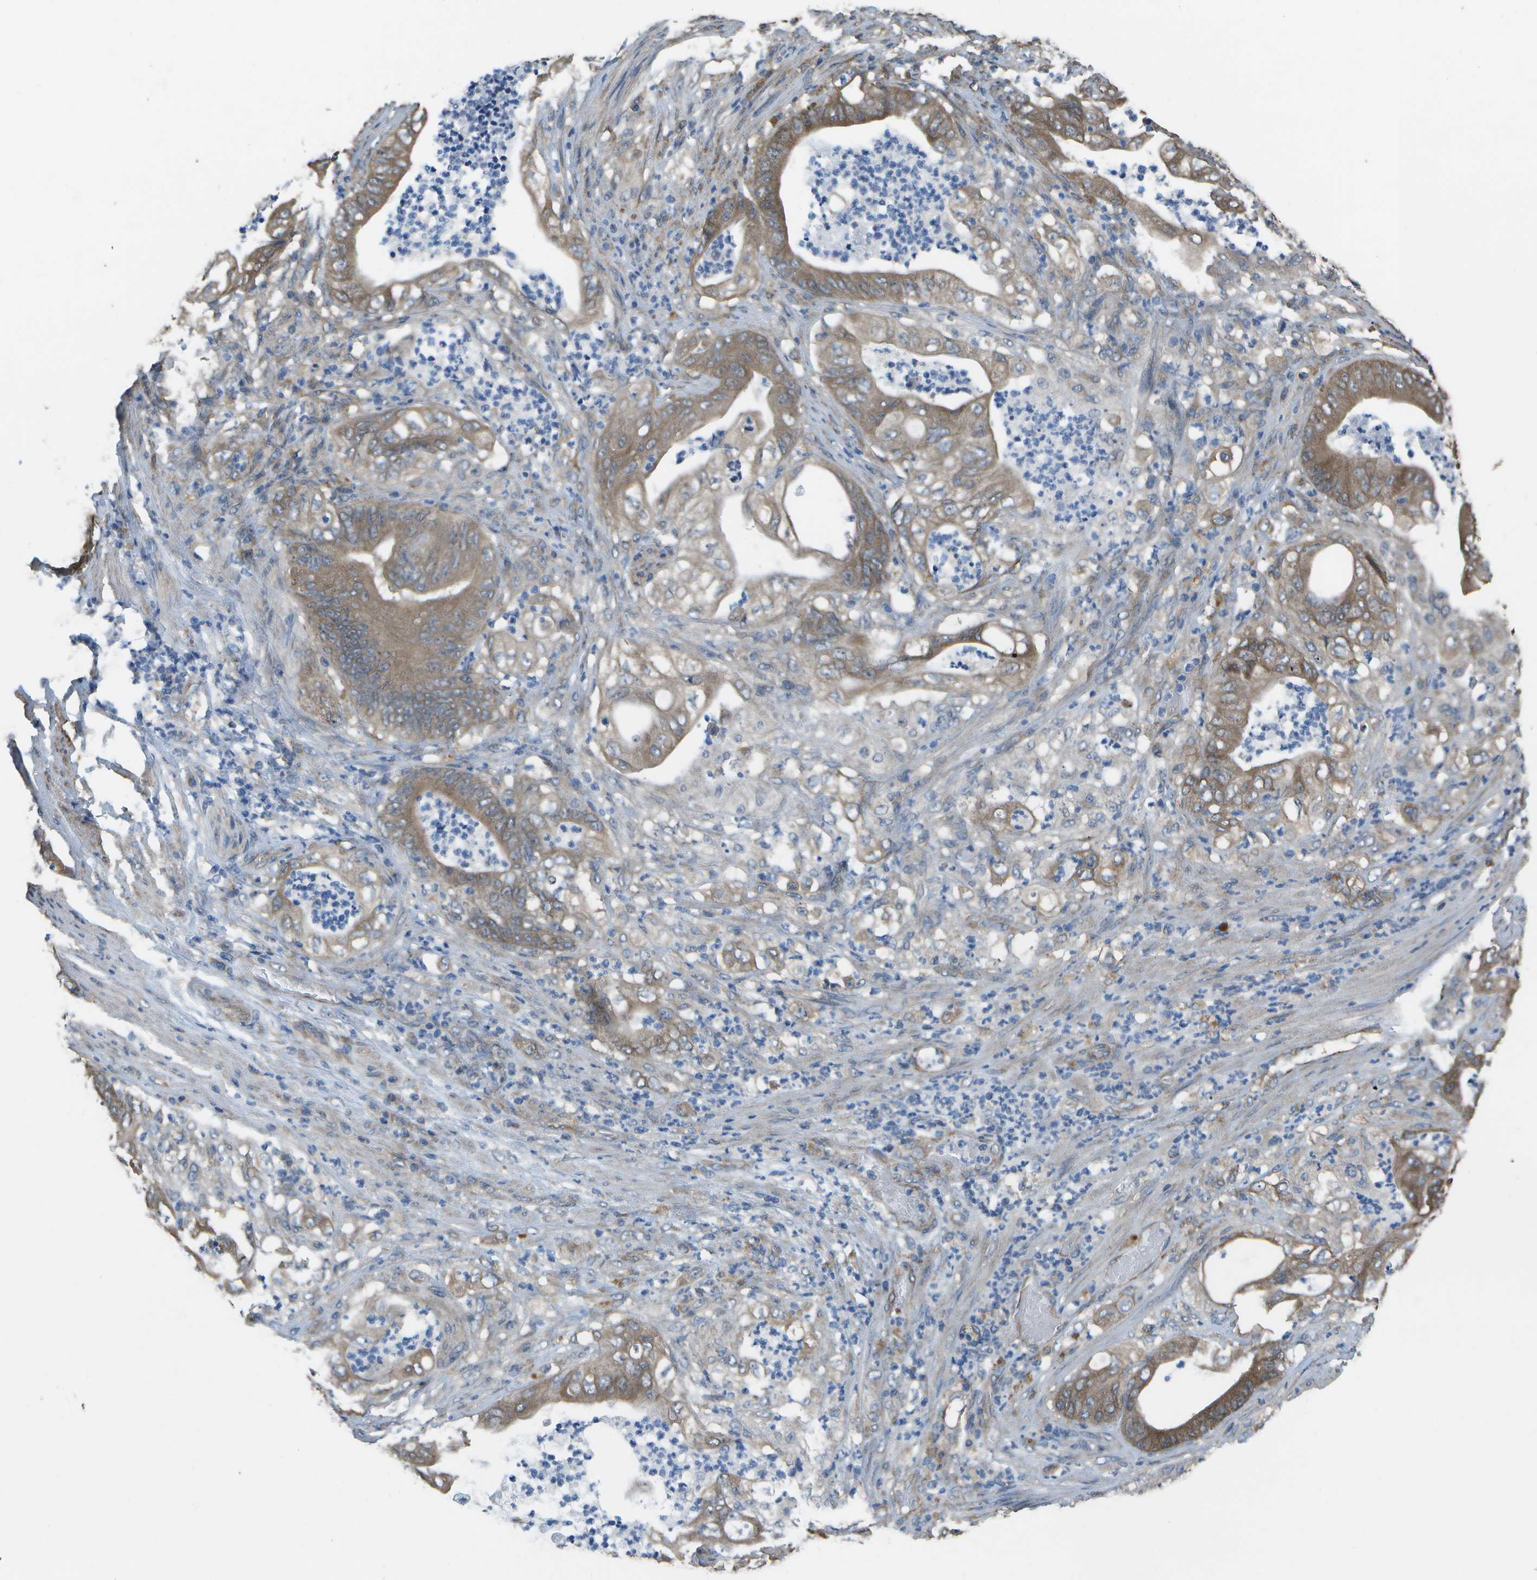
{"staining": {"intensity": "moderate", "quantity": ">75%", "location": "cytoplasmic/membranous"}, "tissue": "stomach cancer", "cell_type": "Tumor cells", "image_type": "cancer", "snomed": [{"axis": "morphology", "description": "Adenocarcinoma, NOS"}, {"axis": "topography", "description": "Stomach"}], "caption": "Immunohistochemistry (IHC) image of neoplastic tissue: adenocarcinoma (stomach) stained using IHC reveals medium levels of moderate protein expression localized specifically in the cytoplasmic/membranous of tumor cells, appearing as a cytoplasmic/membranous brown color.", "gene": "CLNS1A", "patient": {"sex": "female", "age": 73}}